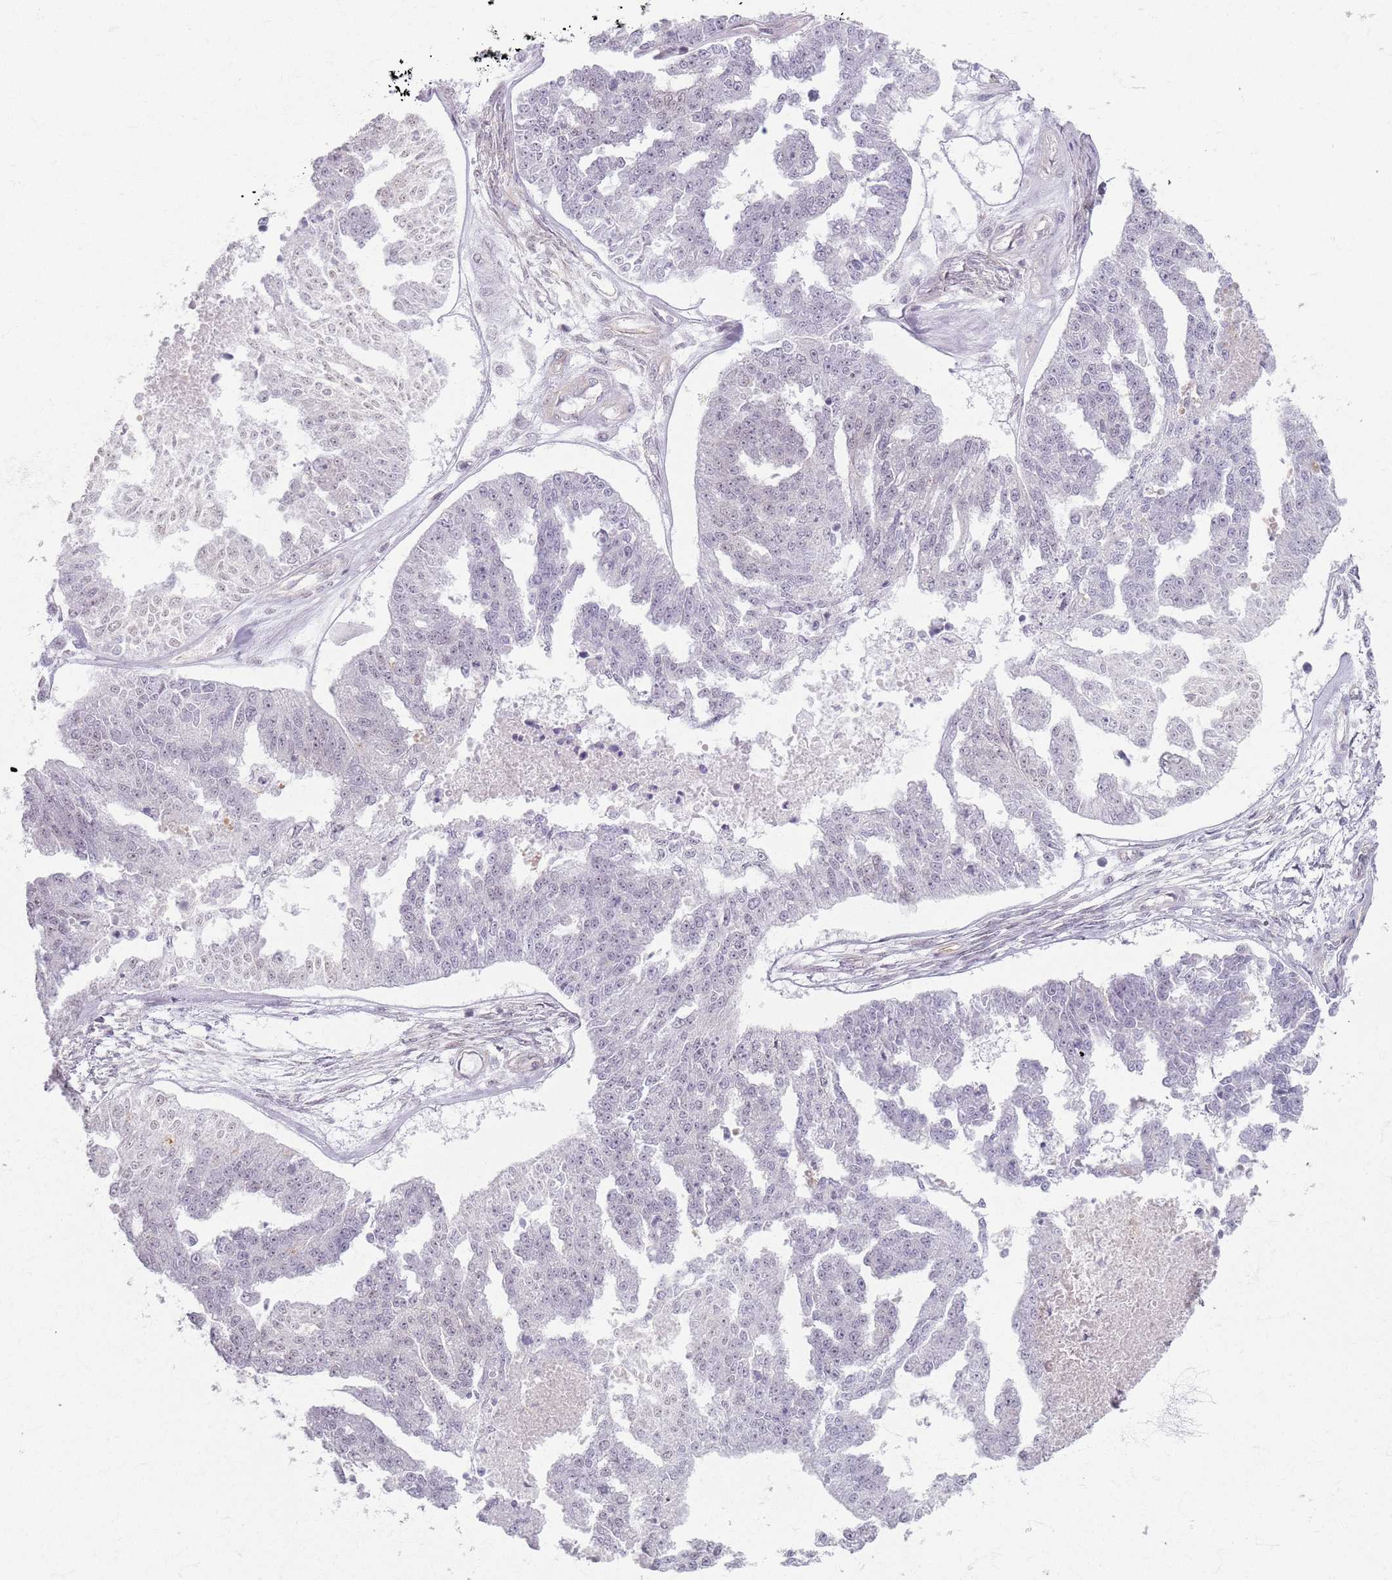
{"staining": {"intensity": "negative", "quantity": "none", "location": "none"}, "tissue": "ovarian cancer", "cell_type": "Tumor cells", "image_type": "cancer", "snomed": [{"axis": "morphology", "description": "Cystadenocarcinoma, serous, NOS"}, {"axis": "topography", "description": "Ovary"}], "caption": "Image shows no significant protein expression in tumor cells of ovarian cancer. The staining is performed using DAB (3,3'-diaminobenzidine) brown chromogen with nuclei counter-stained in using hematoxylin.", "gene": "KCNA5", "patient": {"sex": "female", "age": 58}}